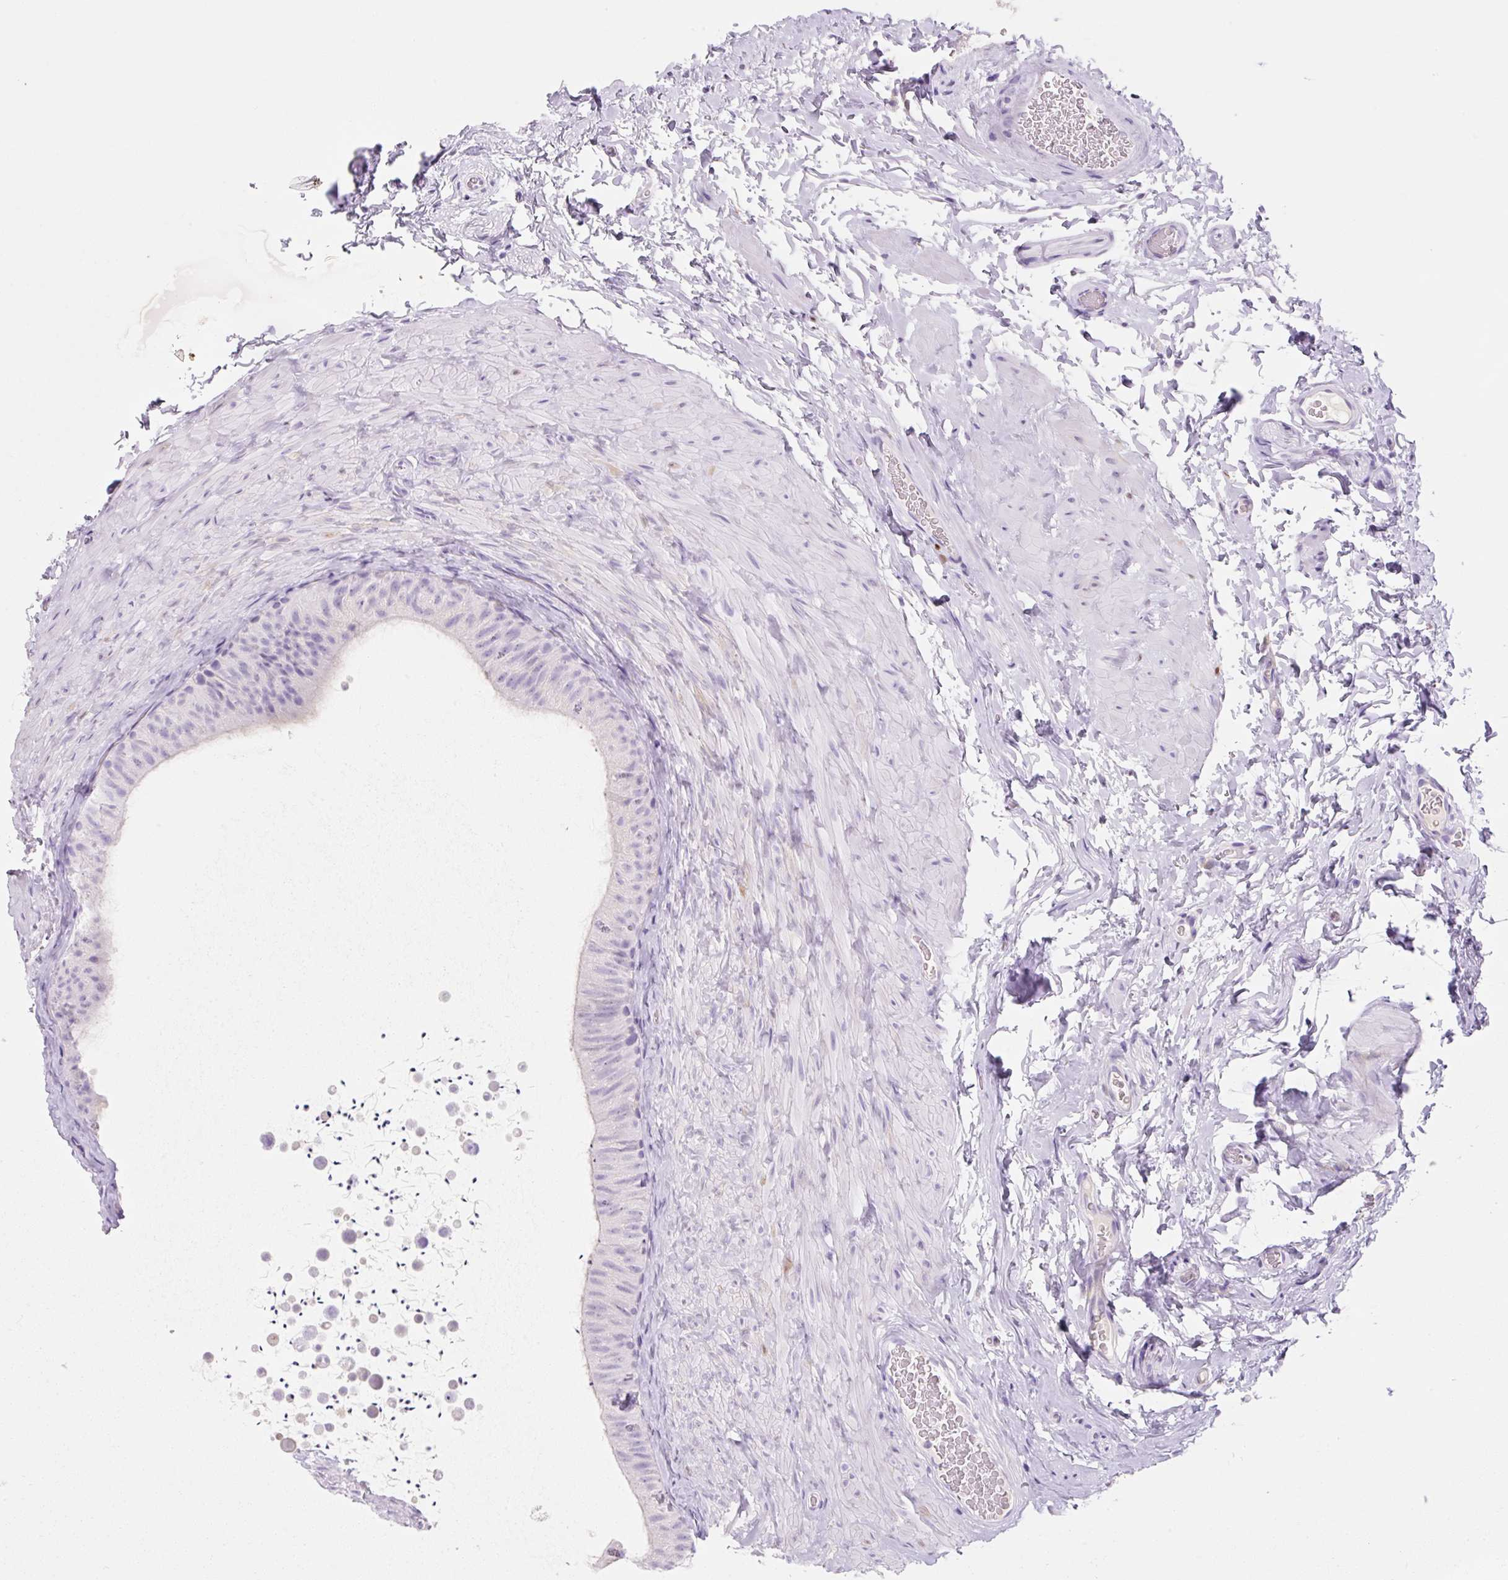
{"staining": {"intensity": "negative", "quantity": "none", "location": "none"}, "tissue": "epididymis", "cell_type": "Glandular cells", "image_type": "normal", "snomed": [{"axis": "morphology", "description": "Normal tissue, NOS"}, {"axis": "topography", "description": "Epididymis, spermatic cord, NOS"}, {"axis": "topography", "description": "Epididymis"}], "caption": "This is an immunohistochemistry micrograph of benign human epididymis. There is no staining in glandular cells.", "gene": "FABP5", "patient": {"sex": "male", "age": 31}}